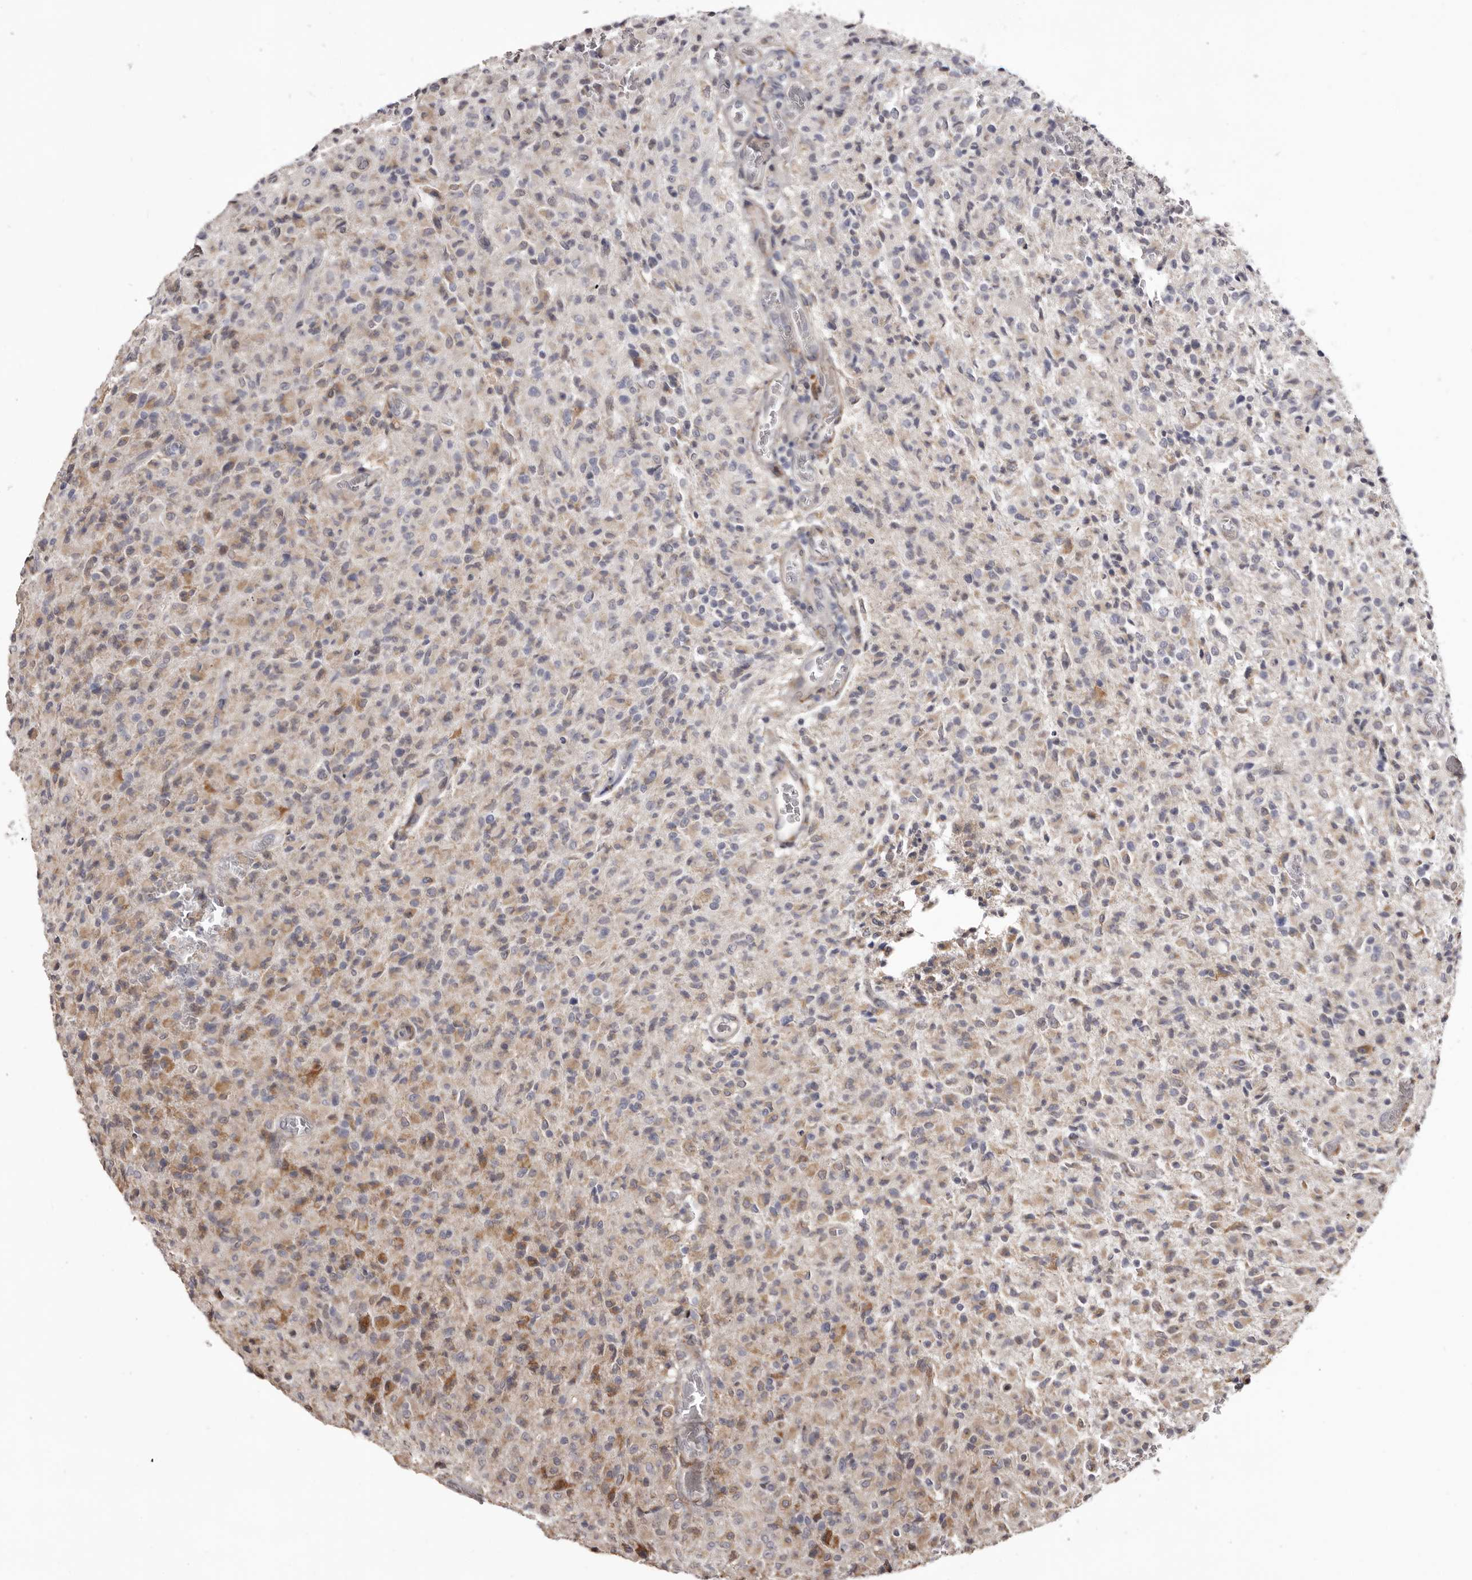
{"staining": {"intensity": "moderate", "quantity": "<25%", "location": "cytoplasmic/membranous"}, "tissue": "glioma", "cell_type": "Tumor cells", "image_type": "cancer", "snomed": [{"axis": "morphology", "description": "Glioma, malignant, High grade"}, {"axis": "topography", "description": "Brain"}], "caption": "IHC image of neoplastic tissue: human glioma stained using immunohistochemistry (IHC) reveals low levels of moderate protein expression localized specifically in the cytoplasmic/membranous of tumor cells, appearing as a cytoplasmic/membranous brown color.", "gene": "PIGX", "patient": {"sex": "female", "age": 57}}